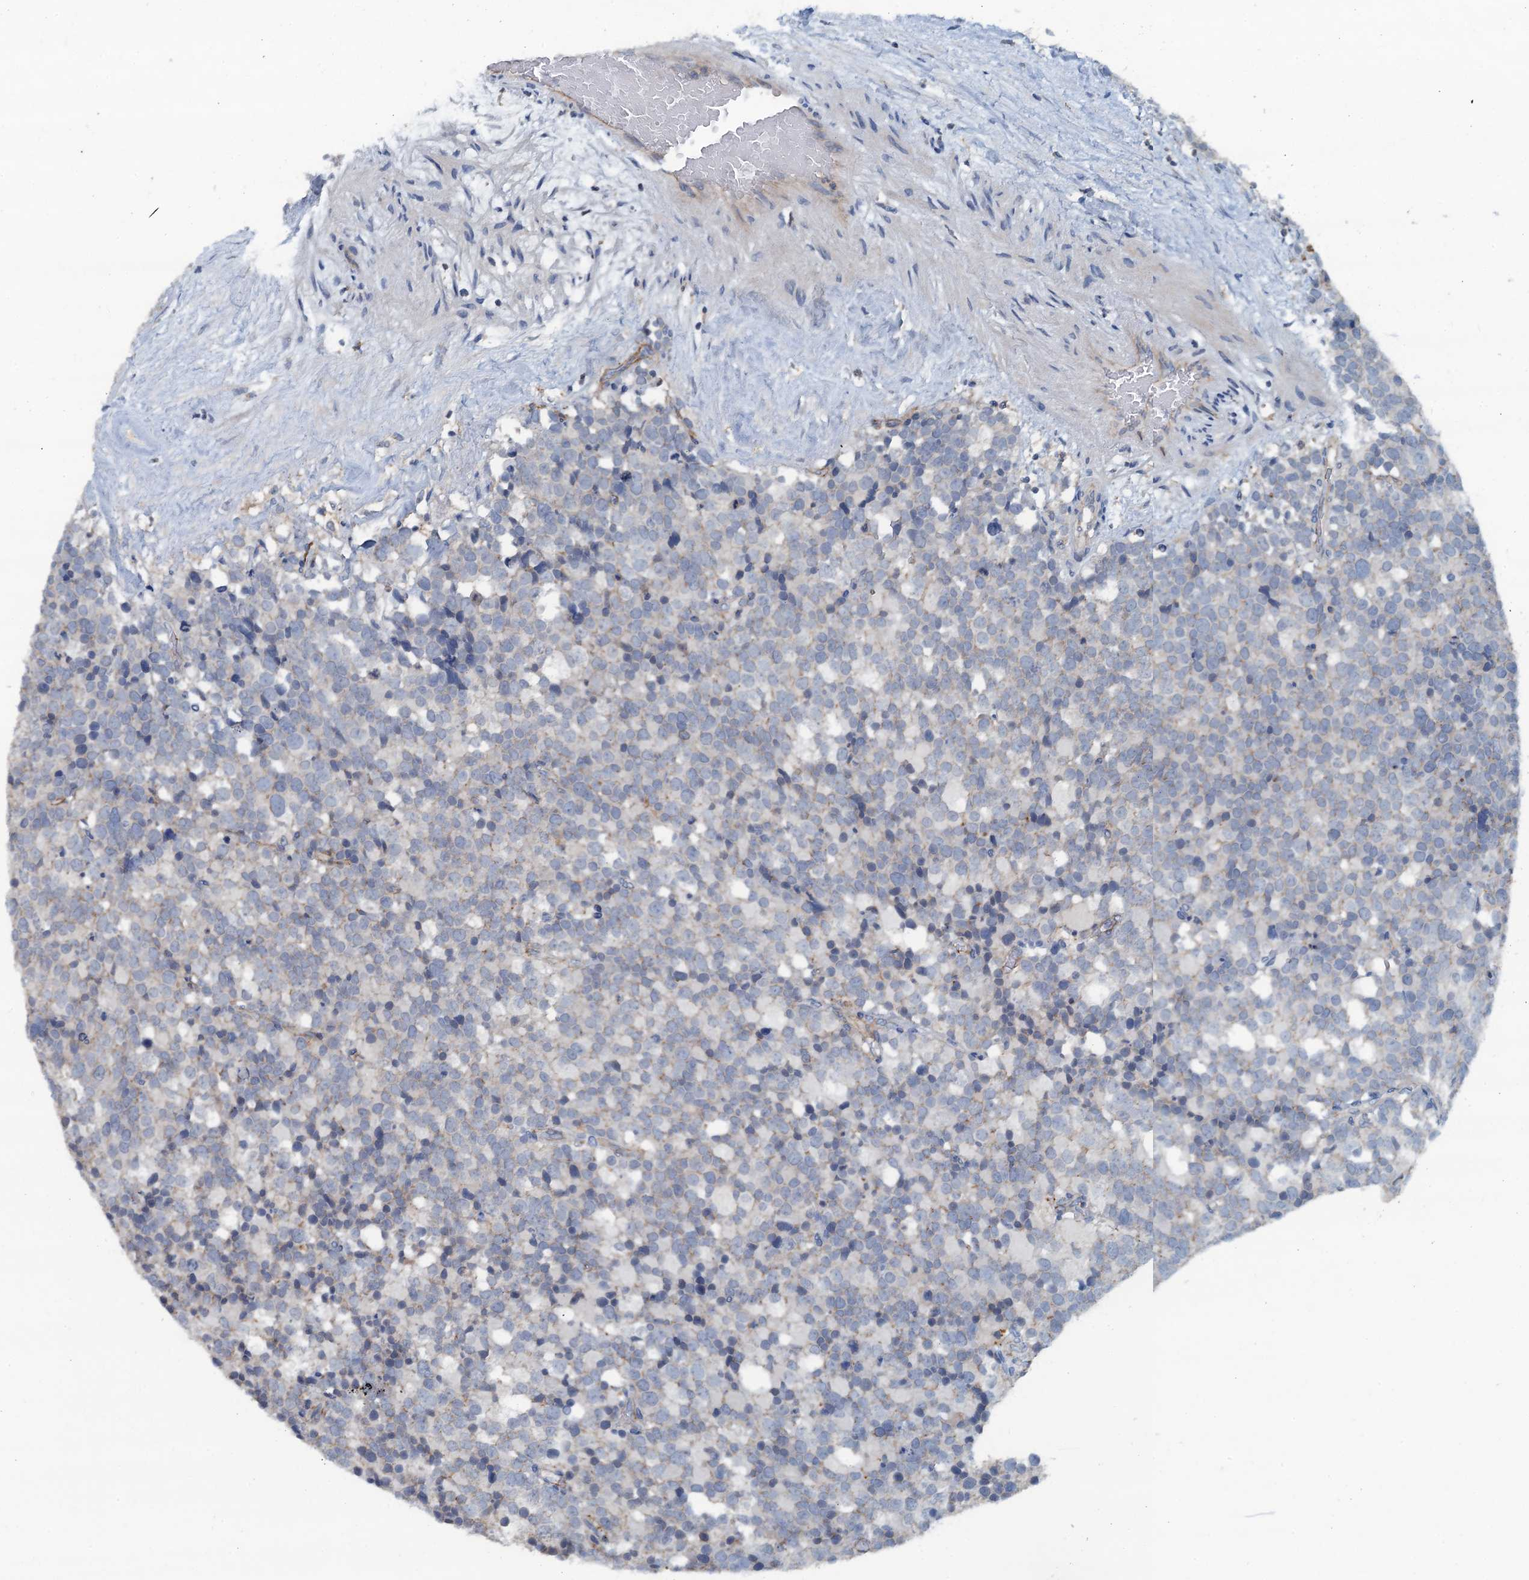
{"staining": {"intensity": "negative", "quantity": "none", "location": "none"}, "tissue": "testis cancer", "cell_type": "Tumor cells", "image_type": "cancer", "snomed": [{"axis": "morphology", "description": "Seminoma, NOS"}, {"axis": "topography", "description": "Testis"}], "caption": "DAB (3,3'-diaminobenzidine) immunohistochemical staining of testis cancer exhibits no significant staining in tumor cells.", "gene": "THAP10", "patient": {"sex": "male", "age": 71}}